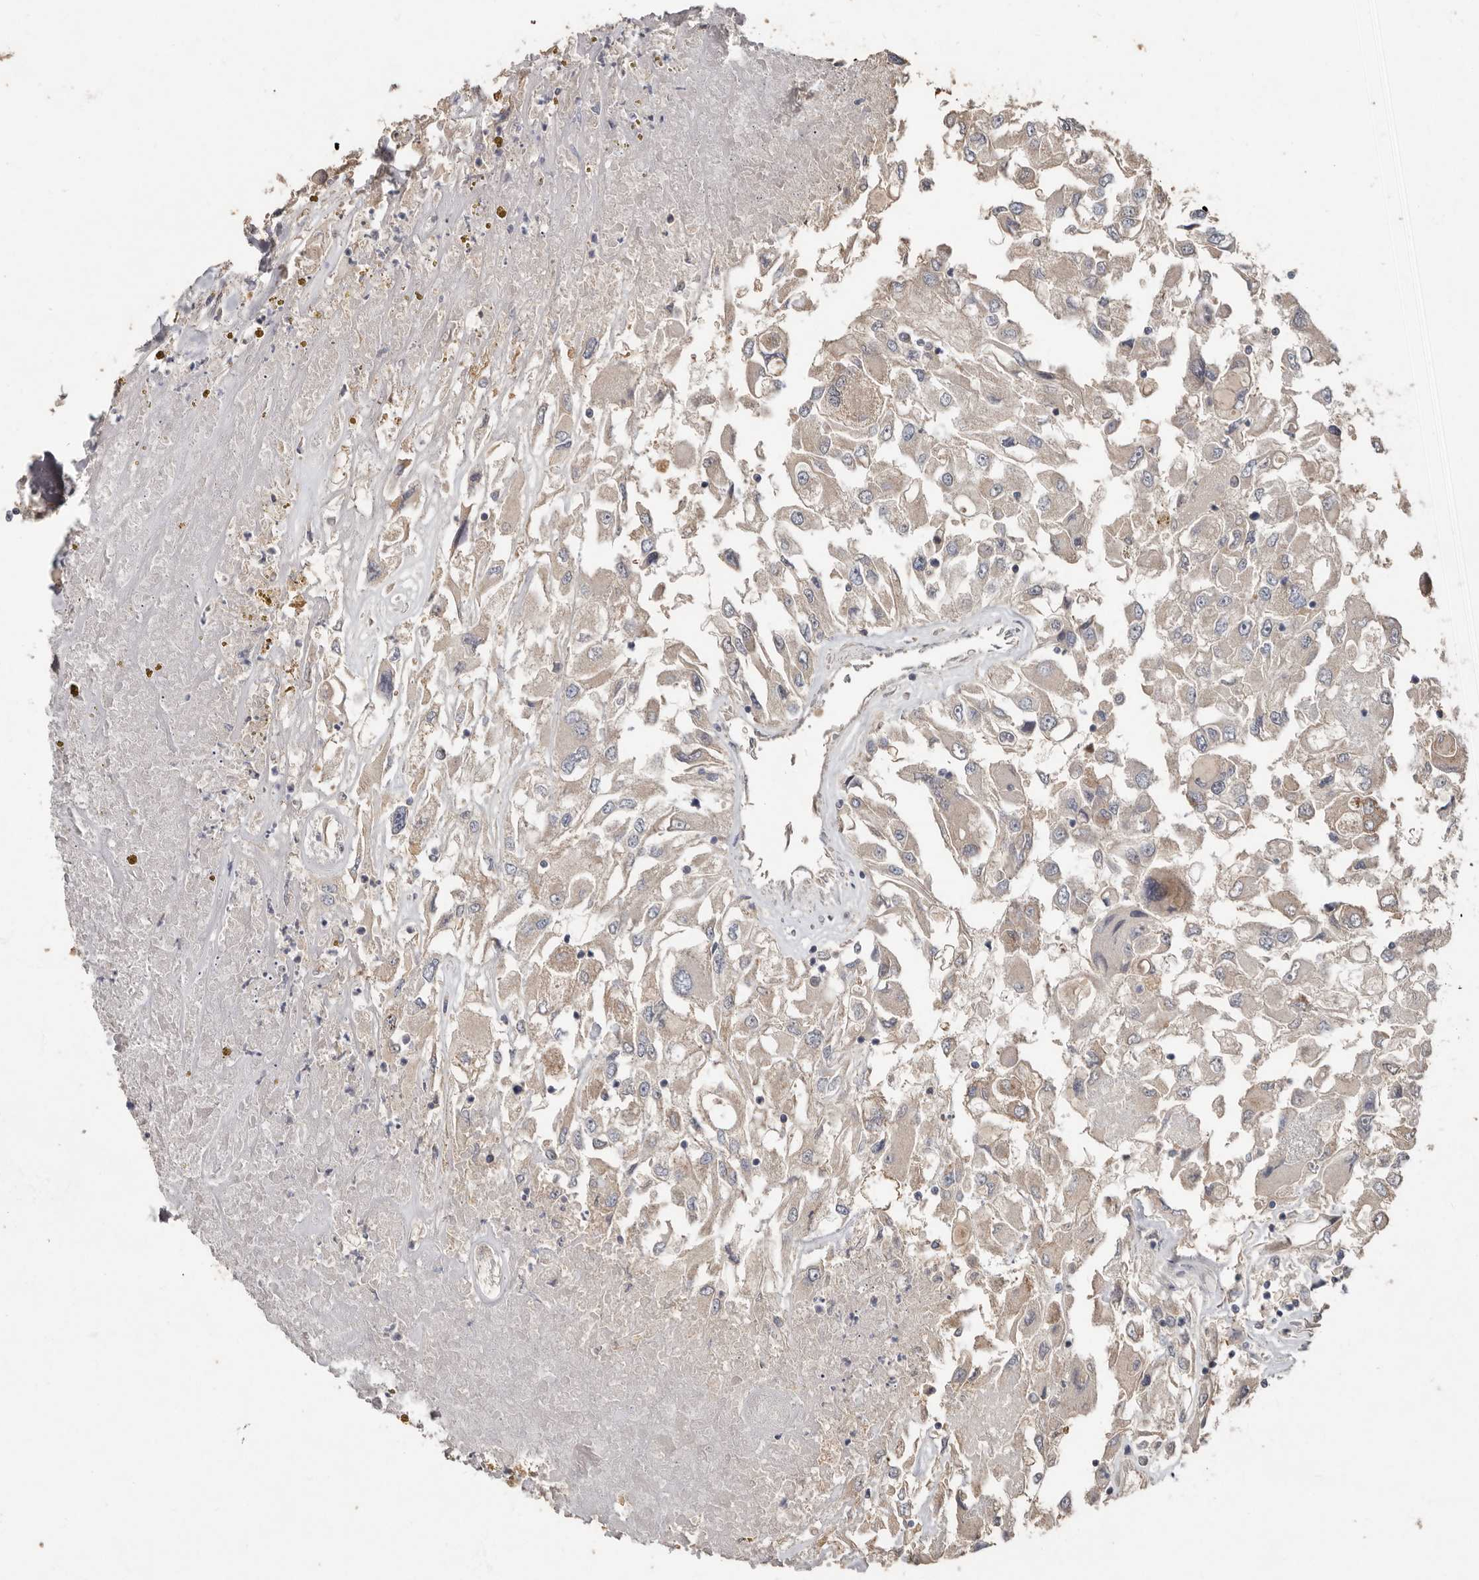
{"staining": {"intensity": "weak", "quantity": "<25%", "location": "cytoplasmic/membranous"}, "tissue": "renal cancer", "cell_type": "Tumor cells", "image_type": "cancer", "snomed": [{"axis": "morphology", "description": "Adenocarcinoma, NOS"}, {"axis": "topography", "description": "Kidney"}], "caption": "This histopathology image is of renal cancer stained with immunohistochemistry to label a protein in brown with the nuclei are counter-stained blue. There is no positivity in tumor cells.", "gene": "KIF26B", "patient": {"sex": "female", "age": 52}}